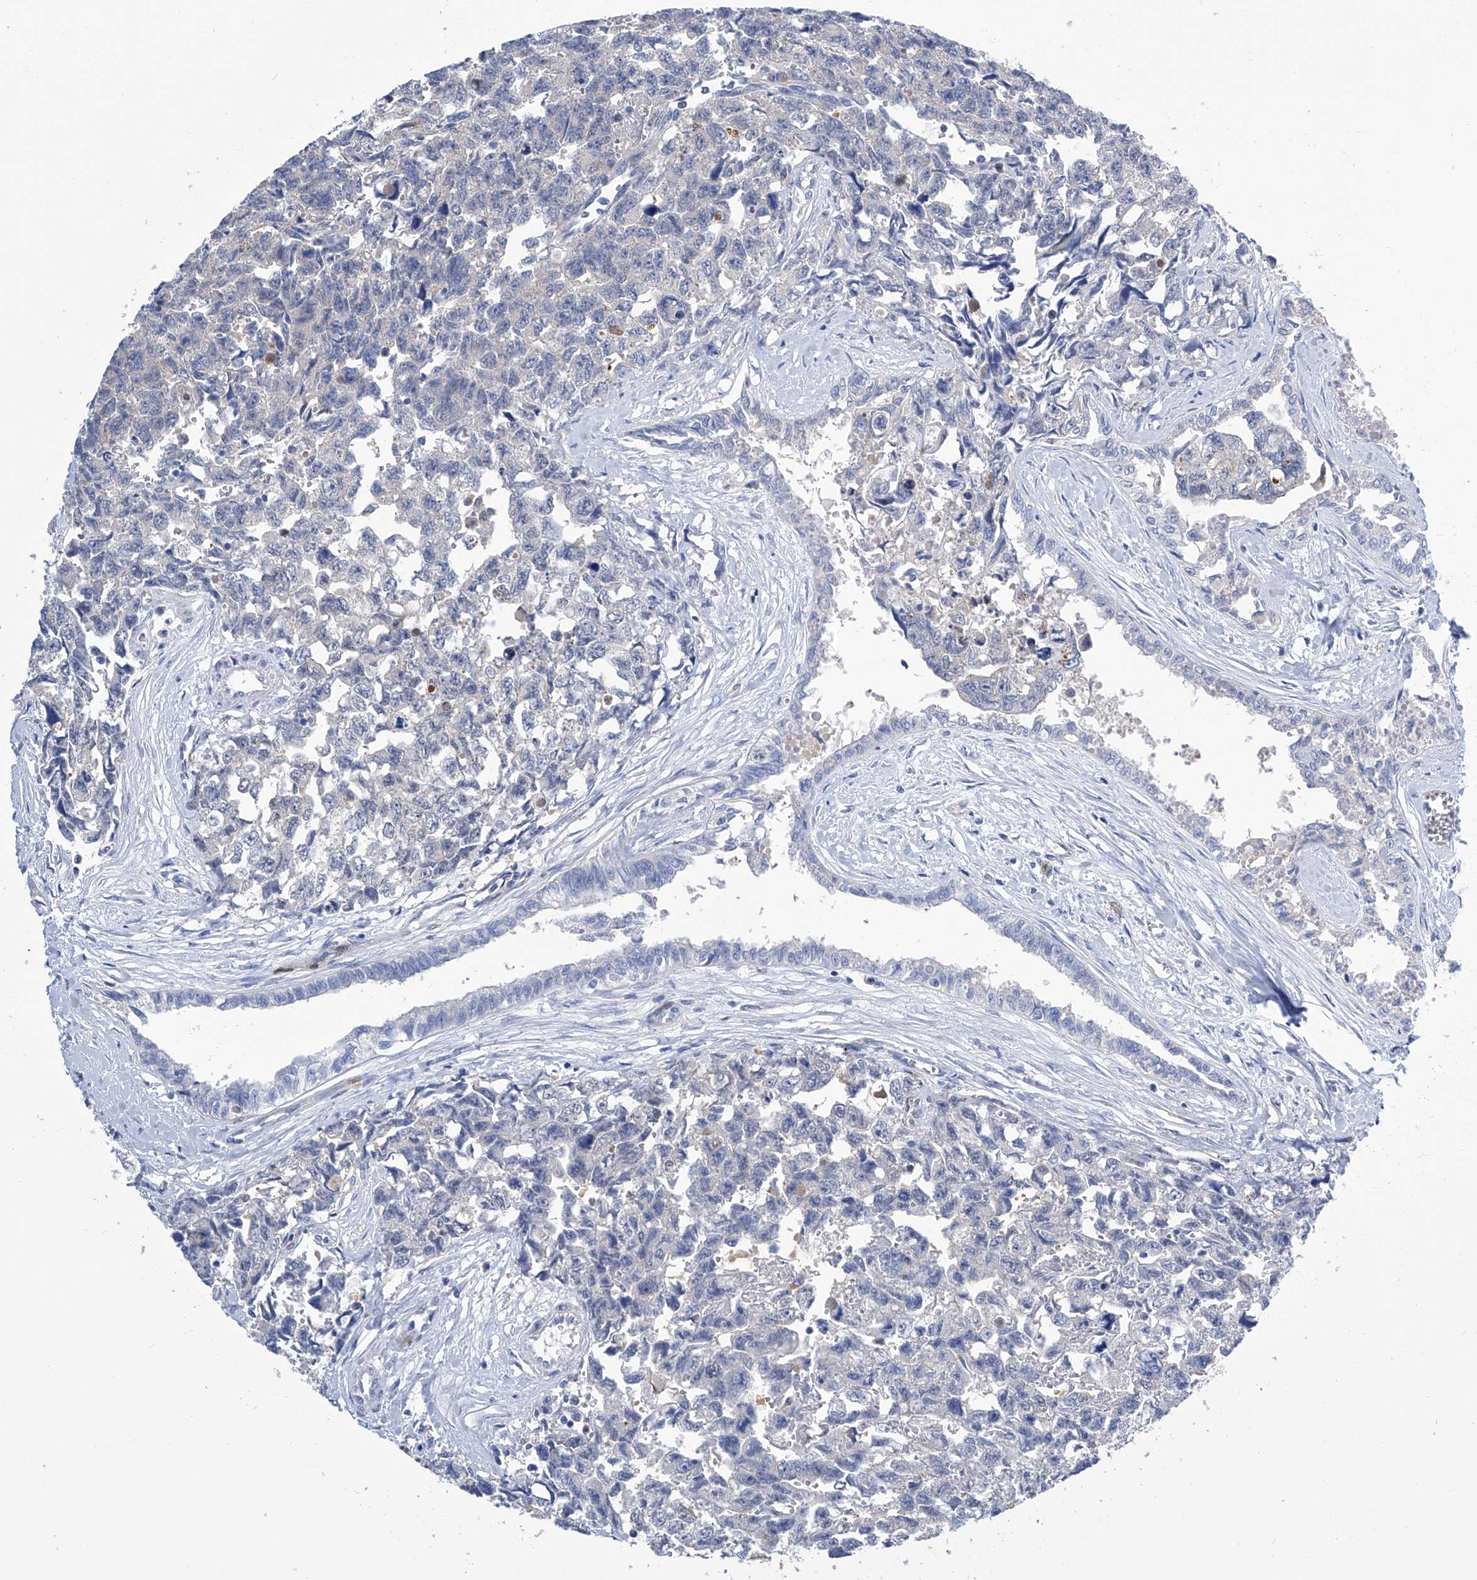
{"staining": {"intensity": "negative", "quantity": "none", "location": "none"}, "tissue": "testis cancer", "cell_type": "Tumor cells", "image_type": "cancer", "snomed": [{"axis": "morphology", "description": "Carcinoma, Embryonal, NOS"}, {"axis": "topography", "description": "Testis"}], "caption": "Immunohistochemistry (IHC) micrograph of neoplastic tissue: testis cancer stained with DAB (3,3'-diaminobenzidine) demonstrates no significant protein positivity in tumor cells. (DAB IHC visualized using brightfield microscopy, high magnification).", "gene": "IMPA2", "patient": {"sex": "male", "age": 31}}